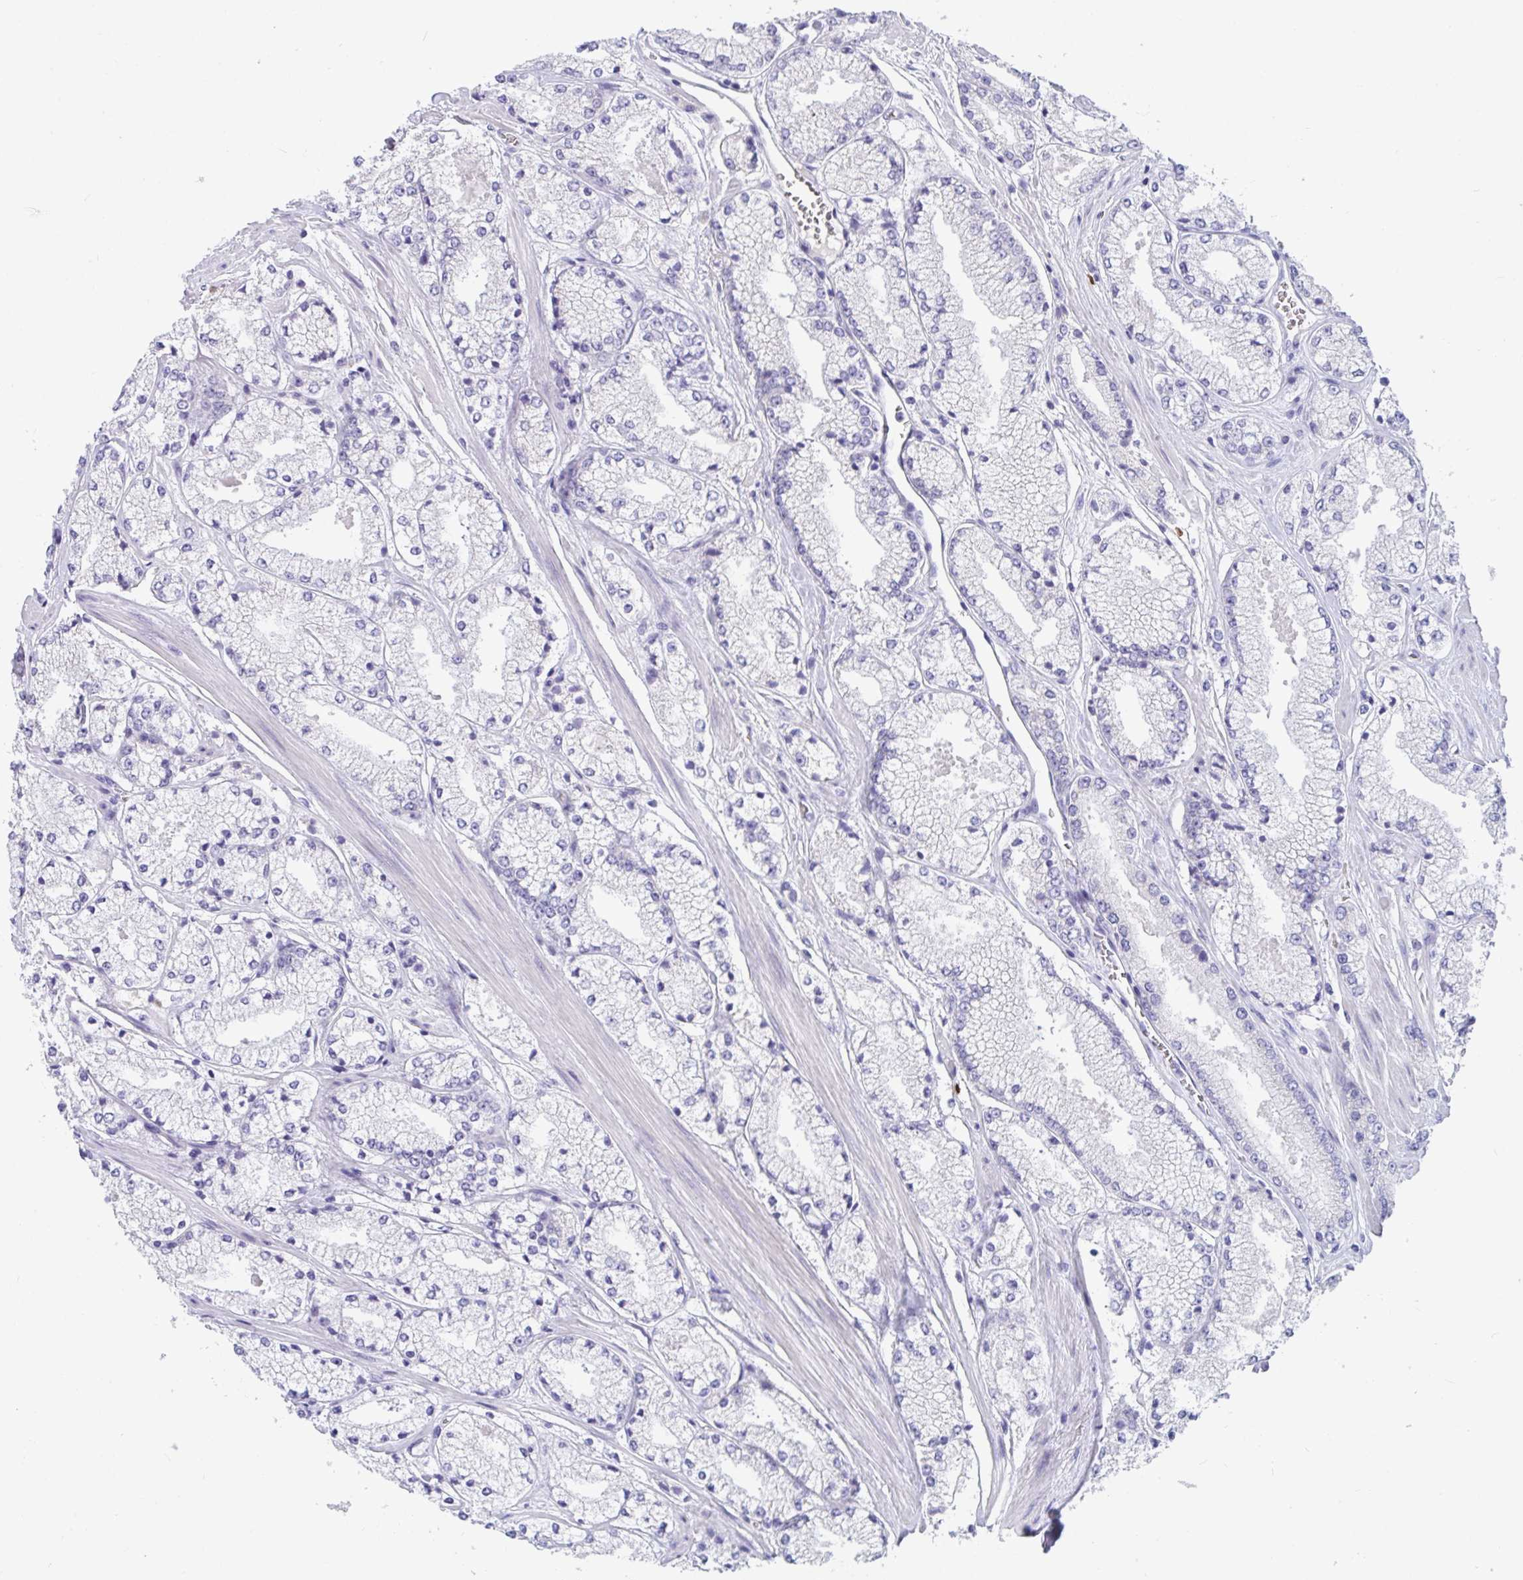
{"staining": {"intensity": "negative", "quantity": "none", "location": "none"}, "tissue": "prostate cancer", "cell_type": "Tumor cells", "image_type": "cancer", "snomed": [{"axis": "morphology", "description": "Adenocarcinoma, High grade"}, {"axis": "topography", "description": "Prostate"}], "caption": "The histopathology image exhibits no staining of tumor cells in prostate cancer. (Brightfield microscopy of DAB immunohistochemistry (IHC) at high magnification).", "gene": "TTC30B", "patient": {"sex": "male", "age": 63}}